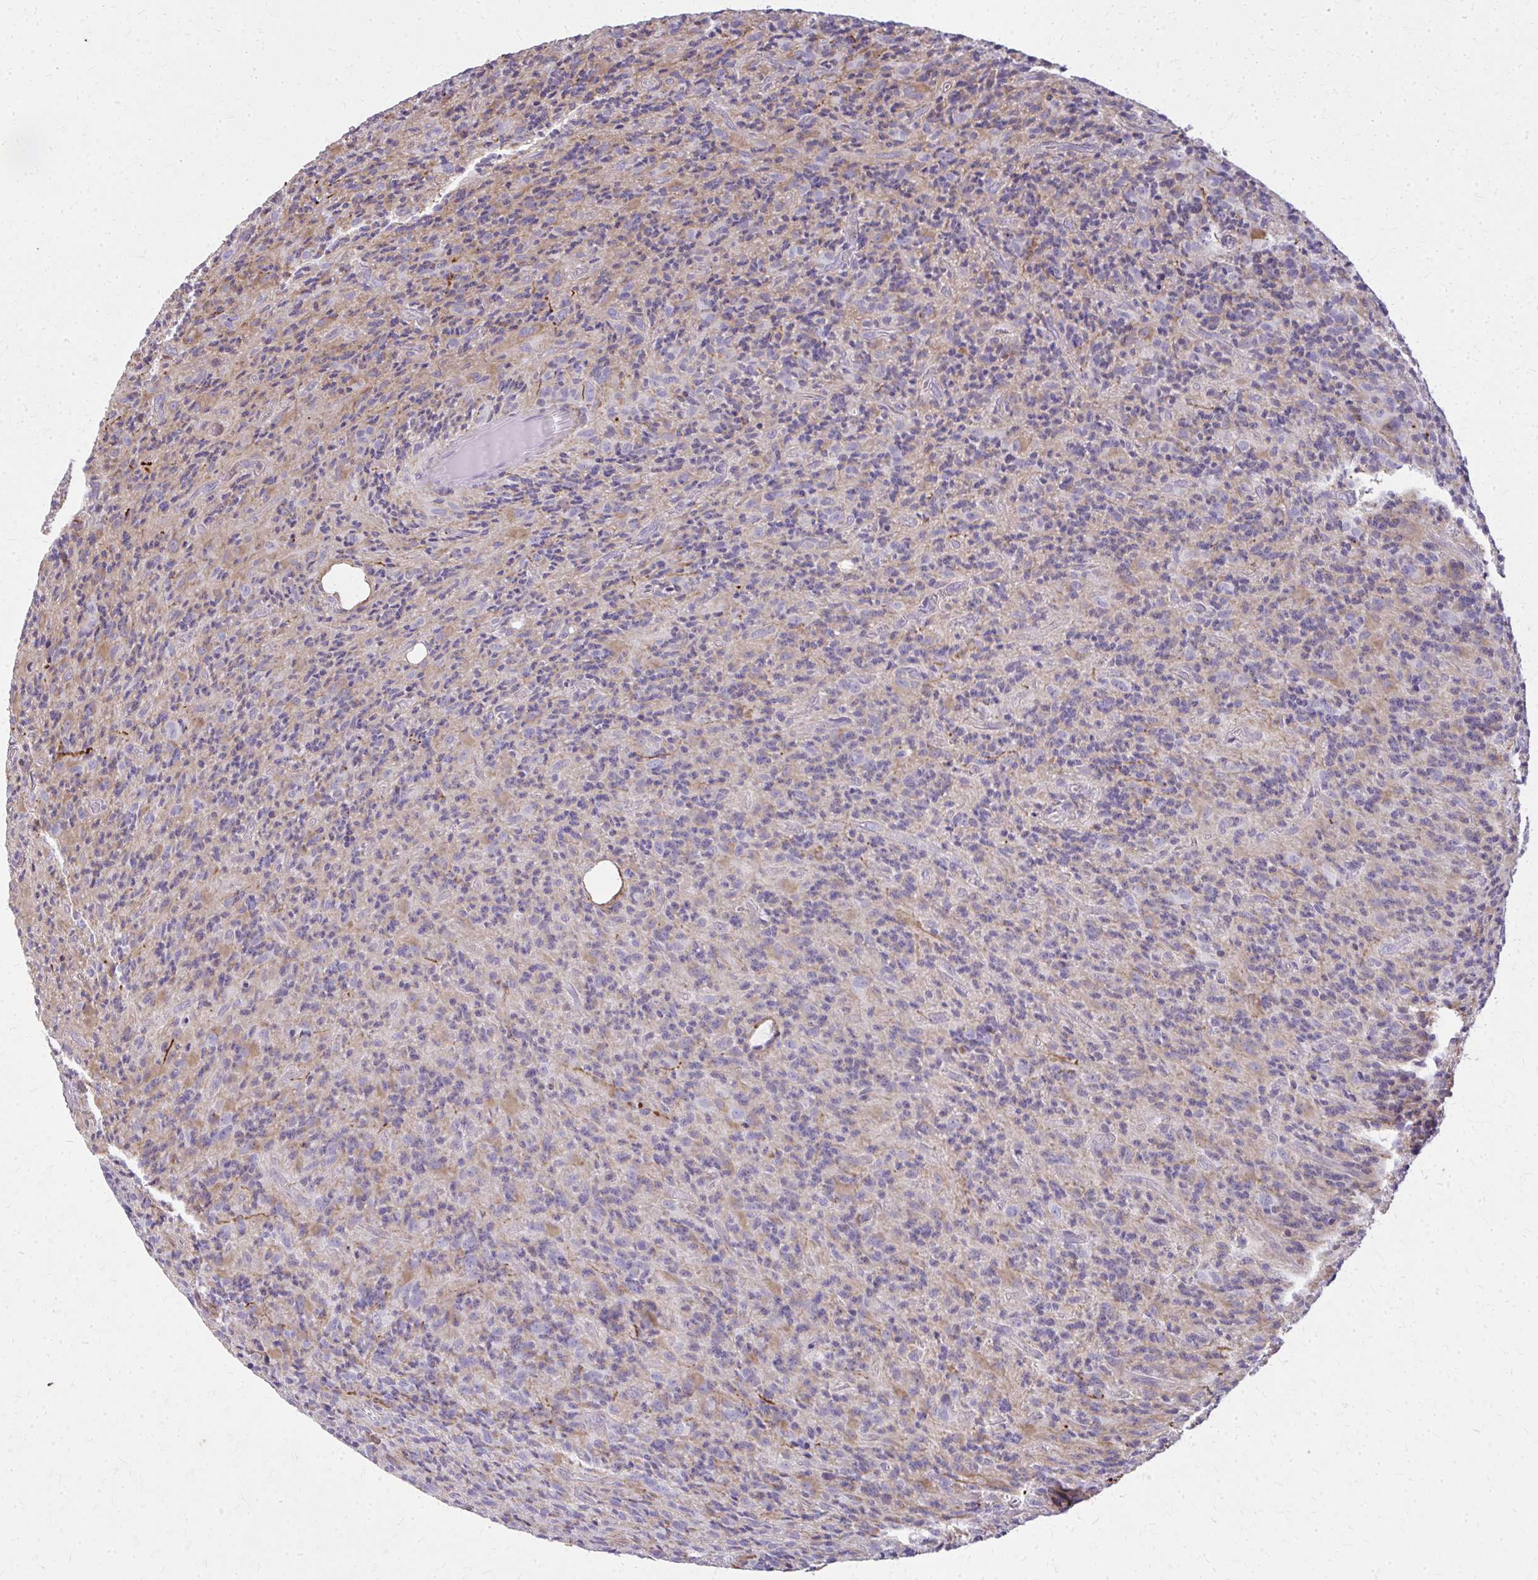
{"staining": {"intensity": "weak", "quantity": "<25%", "location": "cytoplasmic/membranous"}, "tissue": "glioma", "cell_type": "Tumor cells", "image_type": "cancer", "snomed": [{"axis": "morphology", "description": "Glioma, malignant, High grade"}, {"axis": "topography", "description": "Brain"}], "caption": "The immunohistochemistry micrograph has no significant positivity in tumor cells of high-grade glioma (malignant) tissue.", "gene": "TENM4", "patient": {"sex": "male", "age": 76}}